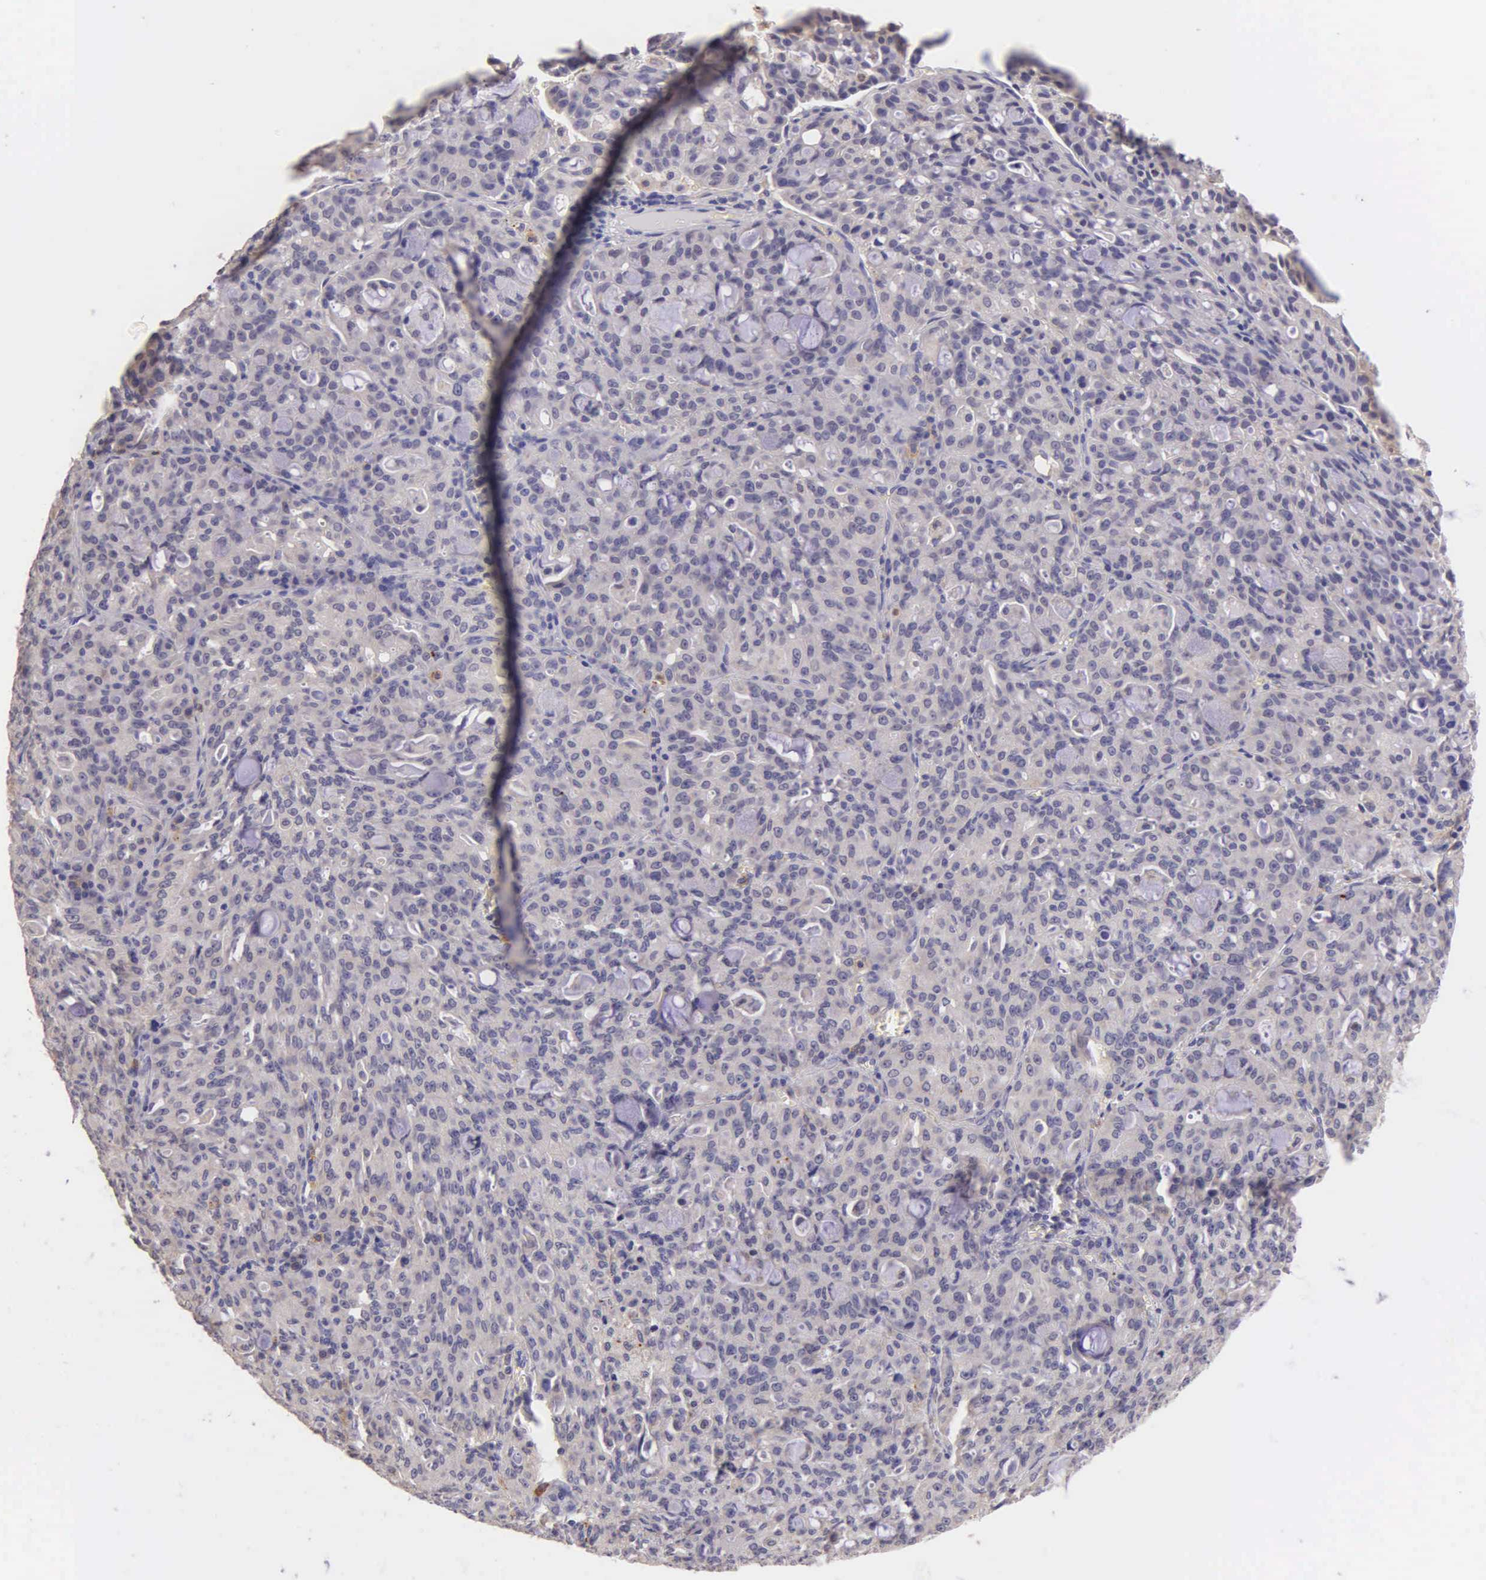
{"staining": {"intensity": "negative", "quantity": "none", "location": "none"}, "tissue": "lung cancer", "cell_type": "Tumor cells", "image_type": "cancer", "snomed": [{"axis": "morphology", "description": "Adenocarcinoma, NOS"}, {"axis": "topography", "description": "Lung"}], "caption": "The micrograph reveals no staining of tumor cells in lung adenocarcinoma.", "gene": "ESR1", "patient": {"sex": "female", "age": 44}}